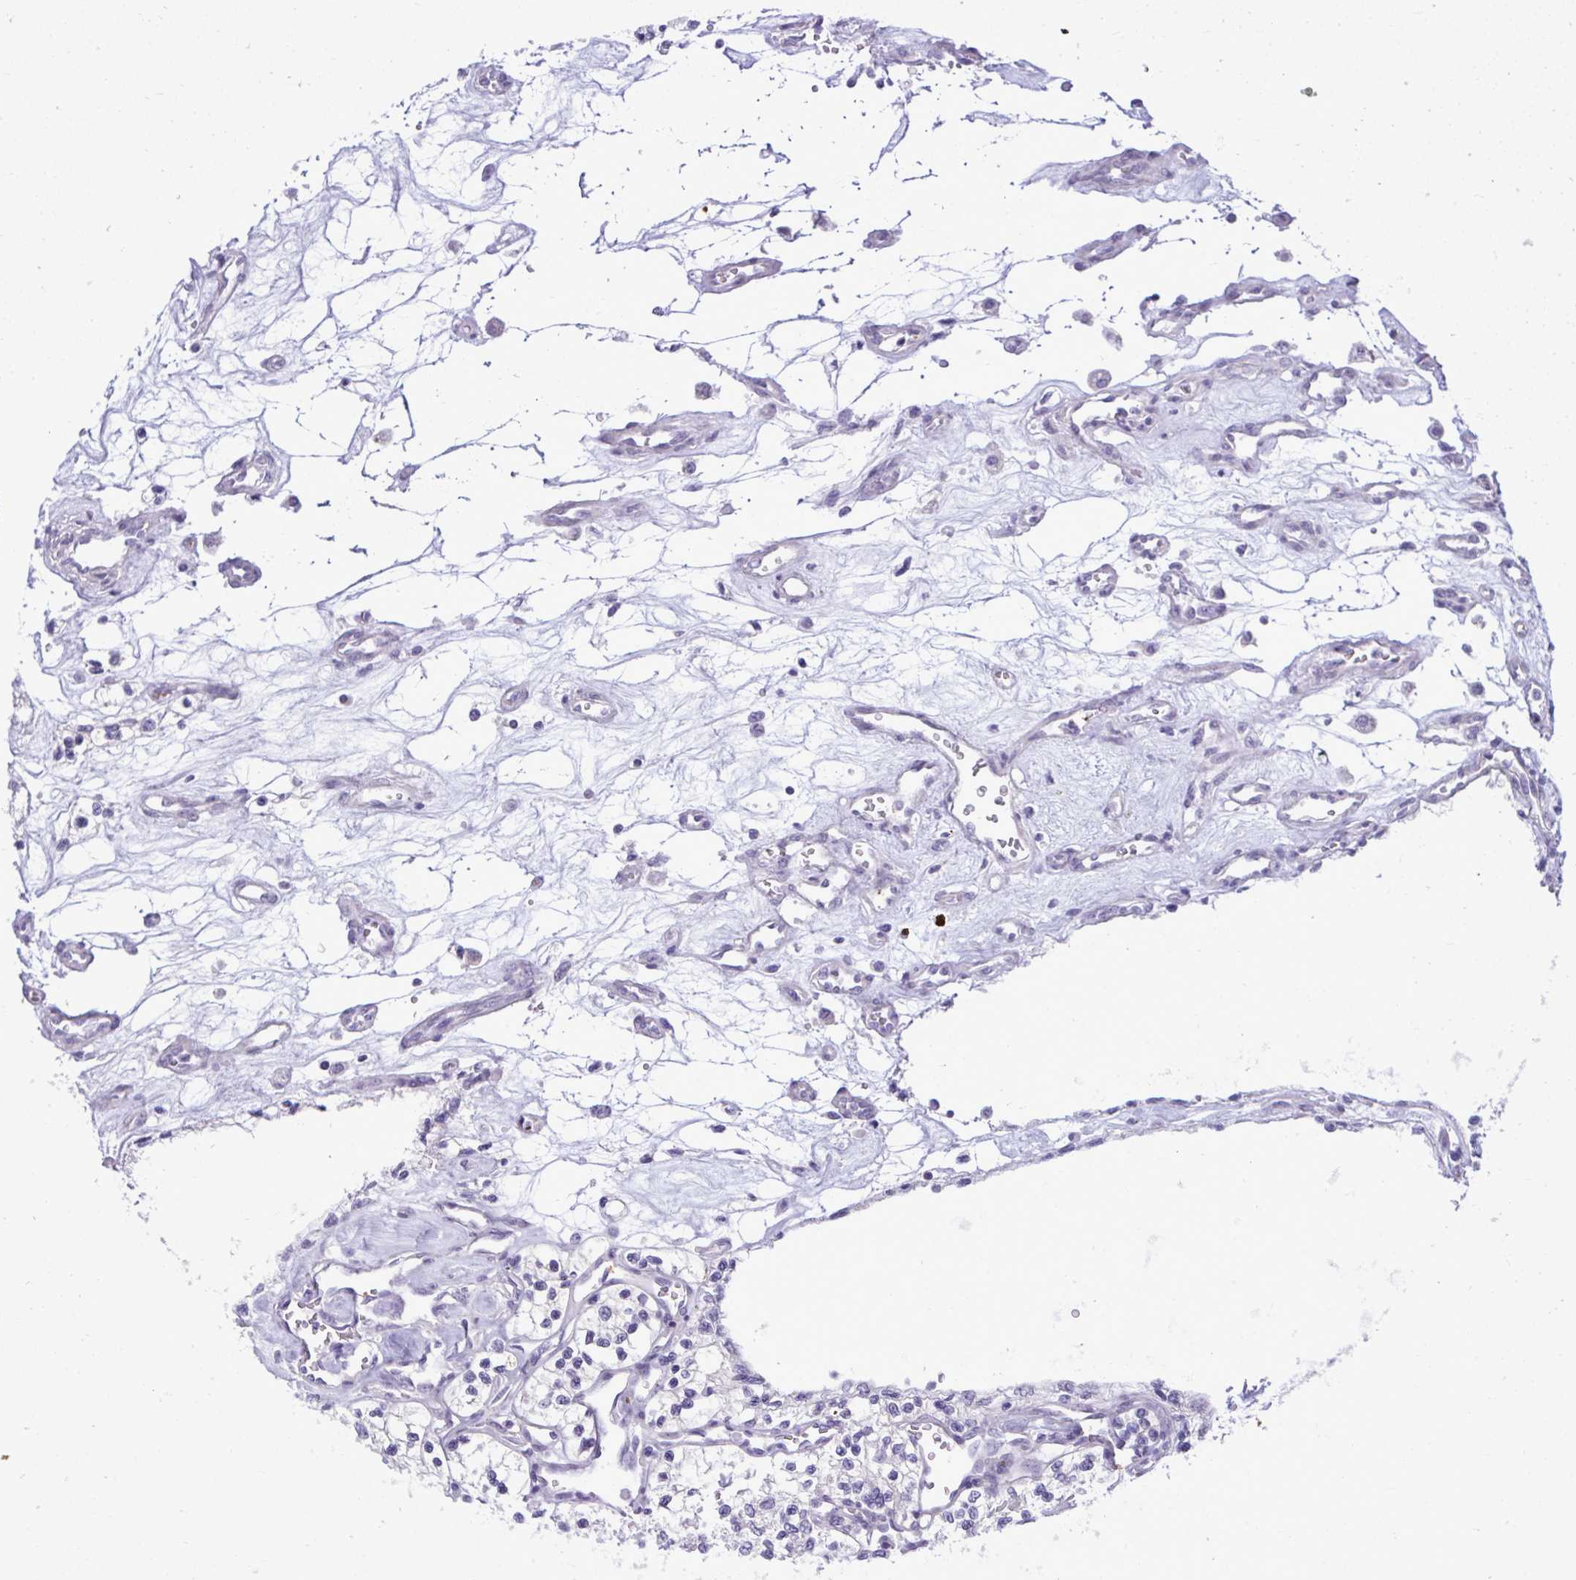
{"staining": {"intensity": "negative", "quantity": "none", "location": "none"}, "tissue": "renal cancer", "cell_type": "Tumor cells", "image_type": "cancer", "snomed": [{"axis": "morphology", "description": "Adenocarcinoma, NOS"}, {"axis": "topography", "description": "Kidney"}], "caption": "This is an immunohistochemistry (IHC) image of human adenocarcinoma (renal). There is no positivity in tumor cells.", "gene": "SPAG1", "patient": {"sex": "female", "age": 69}}